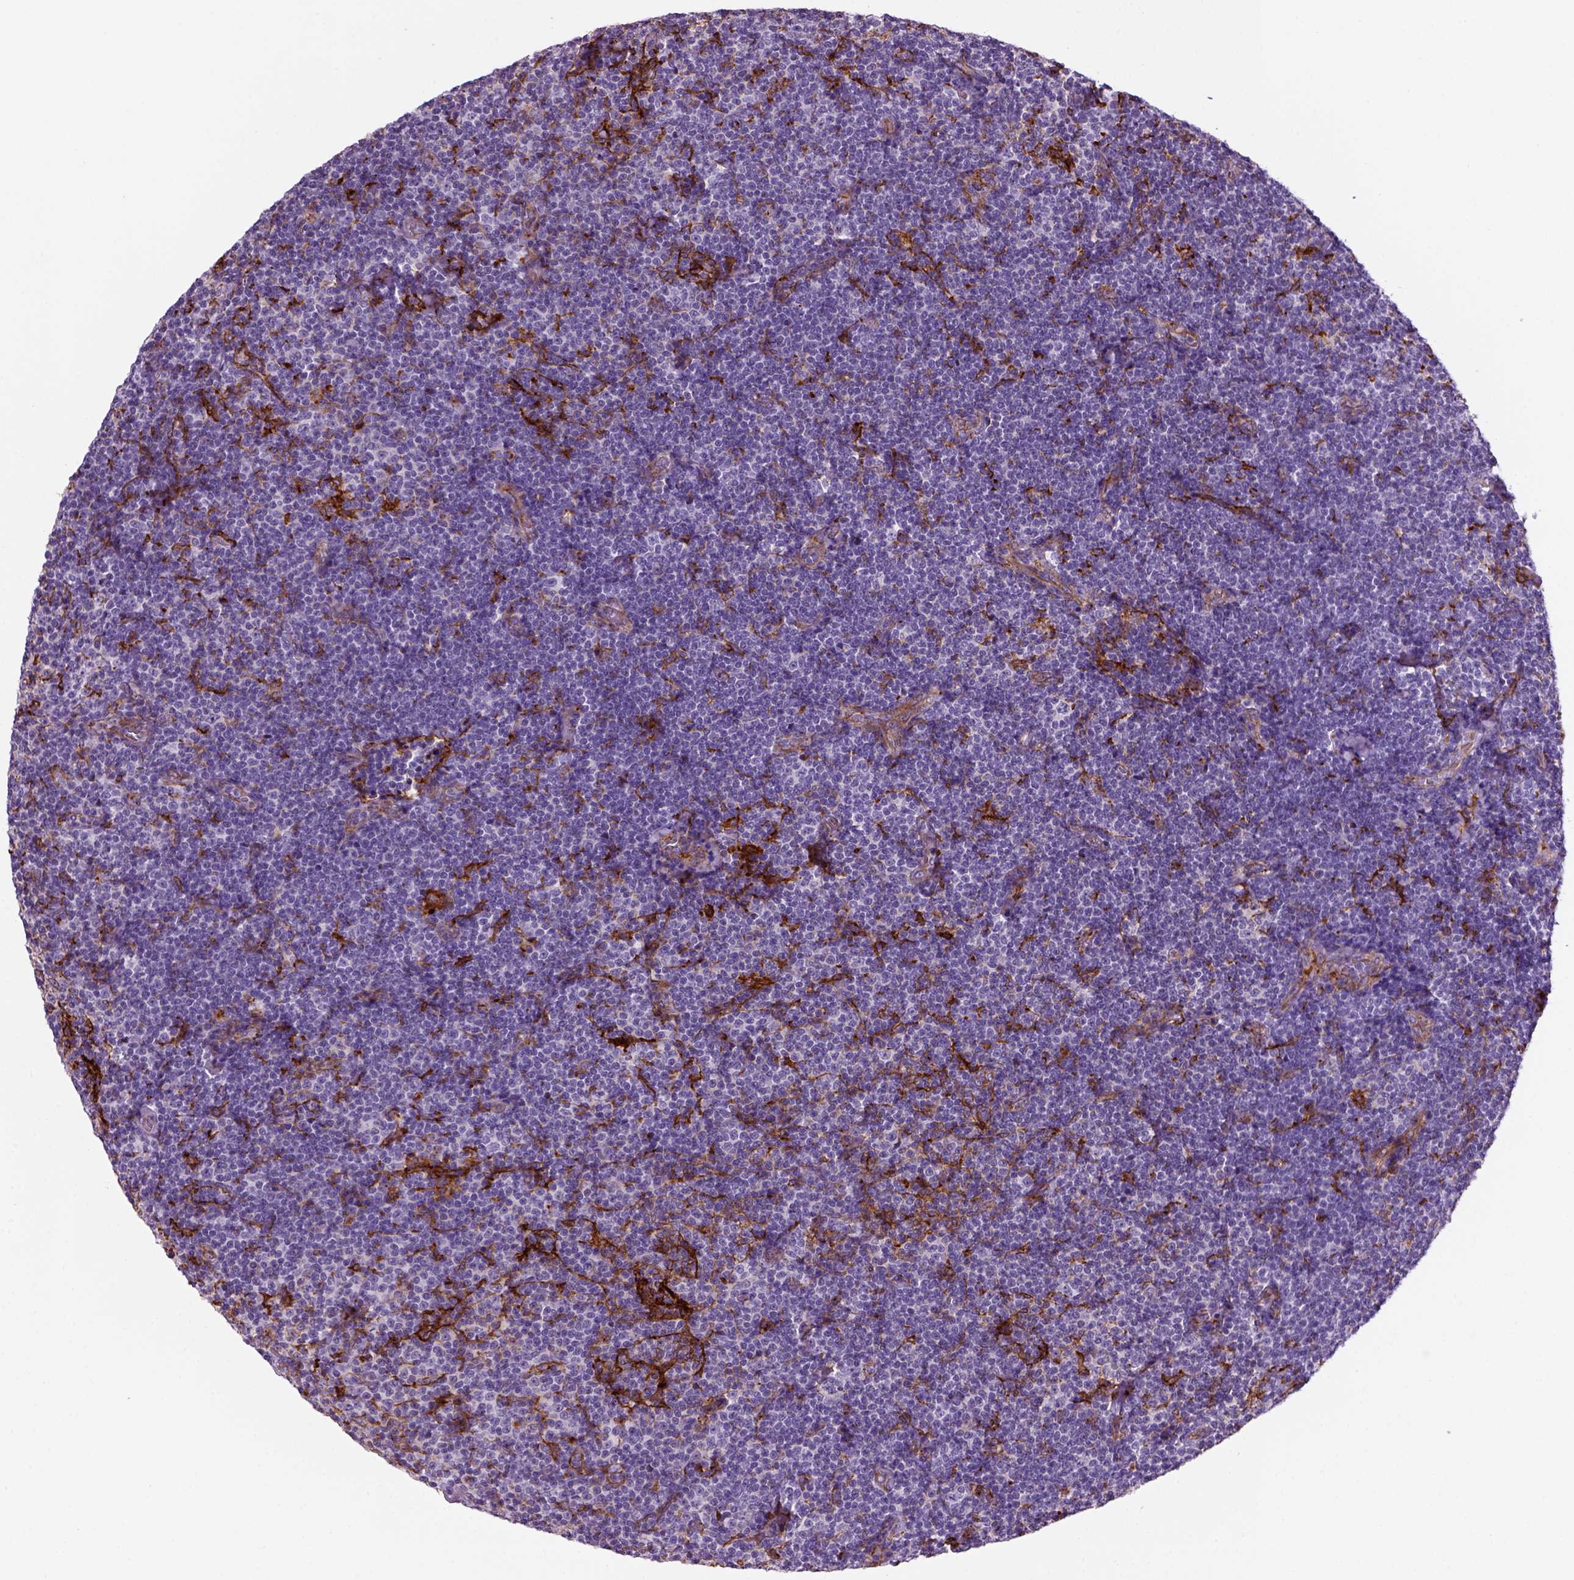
{"staining": {"intensity": "negative", "quantity": "none", "location": "none"}, "tissue": "lymphoma", "cell_type": "Tumor cells", "image_type": "cancer", "snomed": [{"axis": "morphology", "description": "Malignant lymphoma, non-Hodgkin's type, Low grade"}, {"axis": "topography", "description": "Lymph node"}], "caption": "The image reveals no significant expression in tumor cells of lymphoma.", "gene": "MARCKS", "patient": {"sex": "male", "age": 81}}